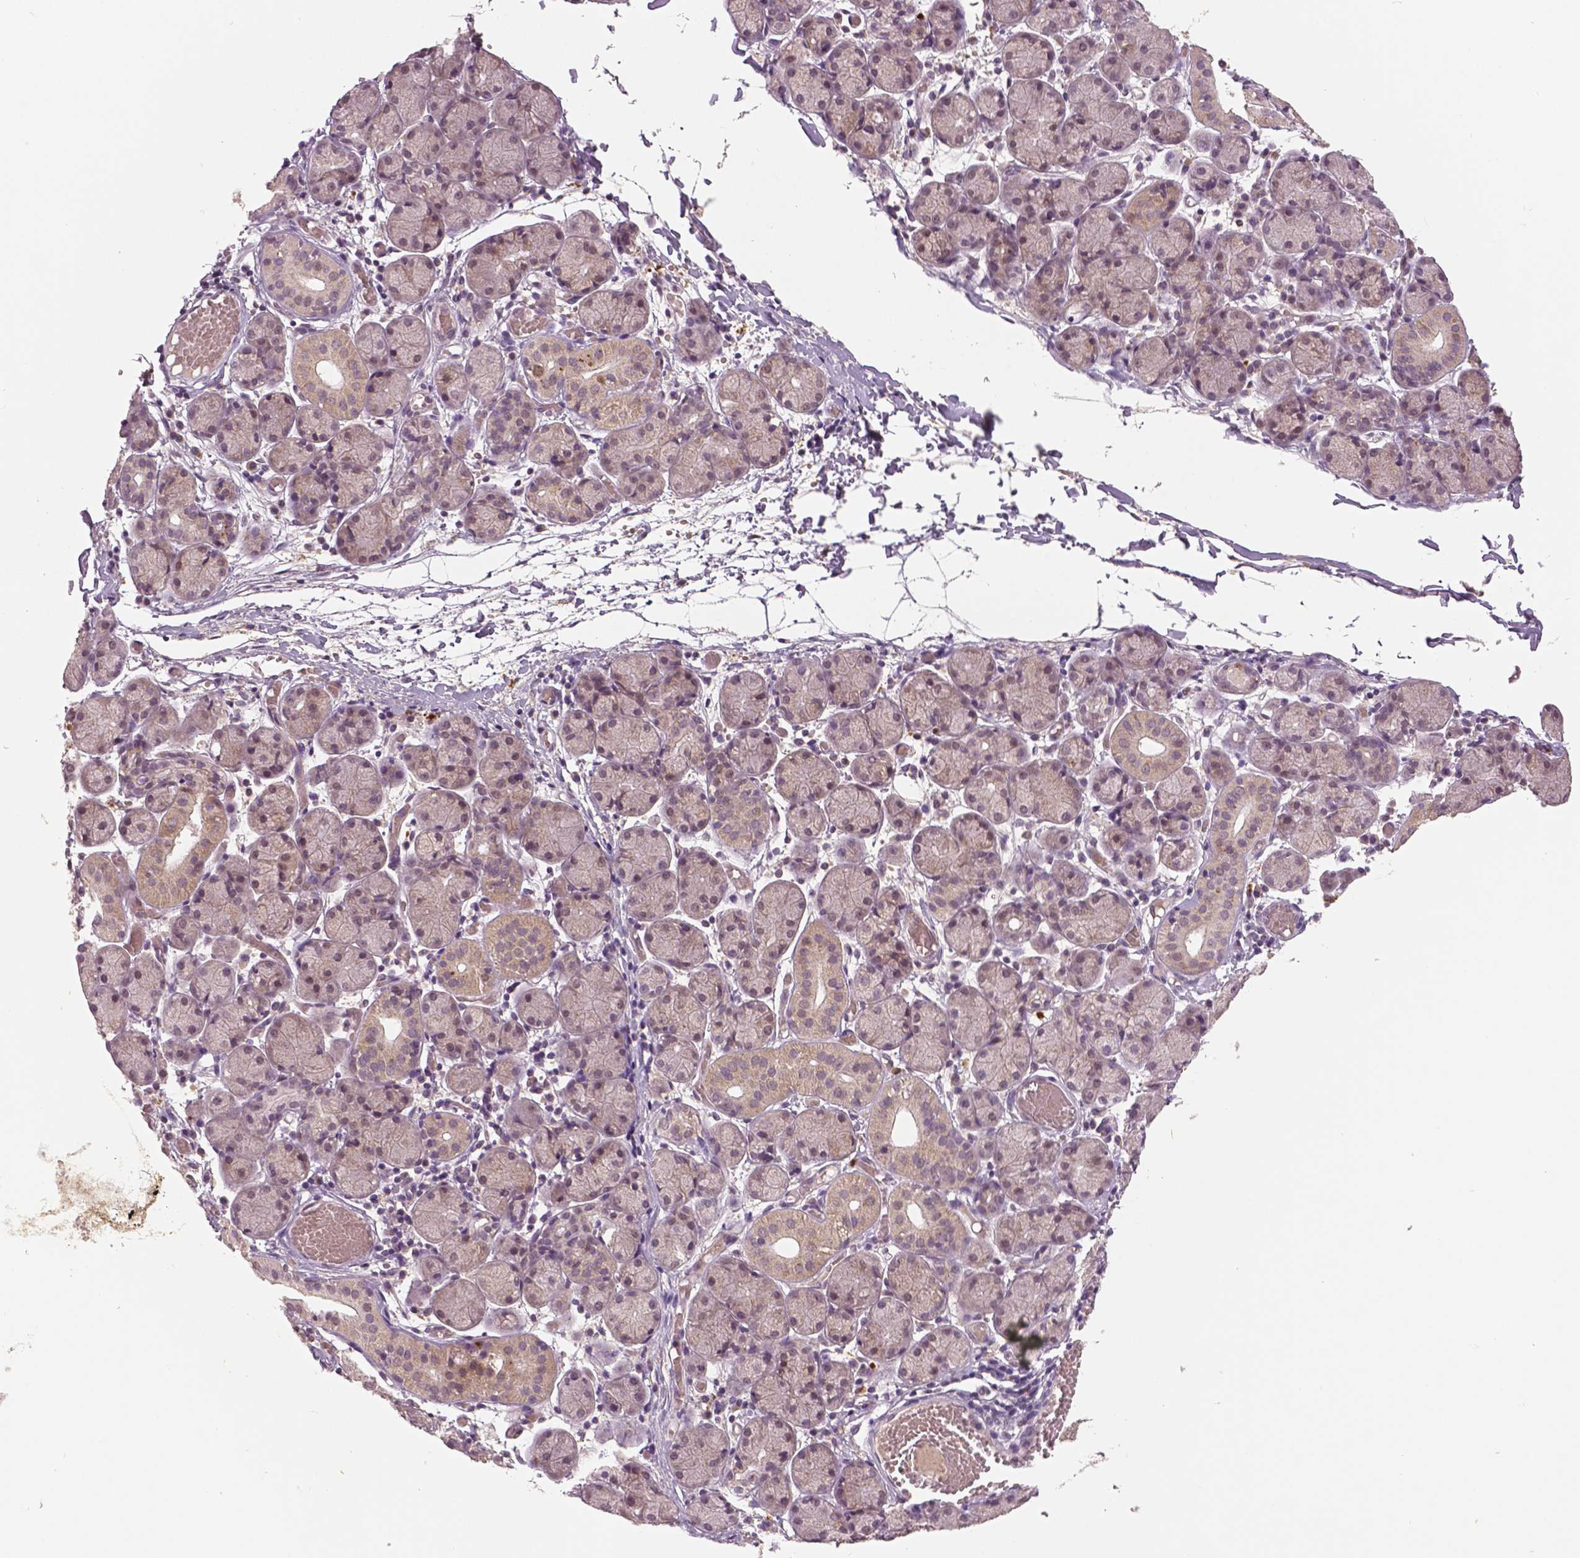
{"staining": {"intensity": "weak", "quantity": "<25%", "location": "cytoplasmic/membranous,nuclear"}, "tissue": "salivary gland", "cell_type": "Glandular cells", "image_type": "normal", "snomed": [{"axis": "morphology", "description": "Normal tissue, NOS"}, {"axis": "topography", "description": "Salivary gland"}], "caption": "Glandular cells are negative for protein expression in unremarkable human salivary gland.", "gene": "MKI67", "patient": {"sex": "female", "age": 24}}